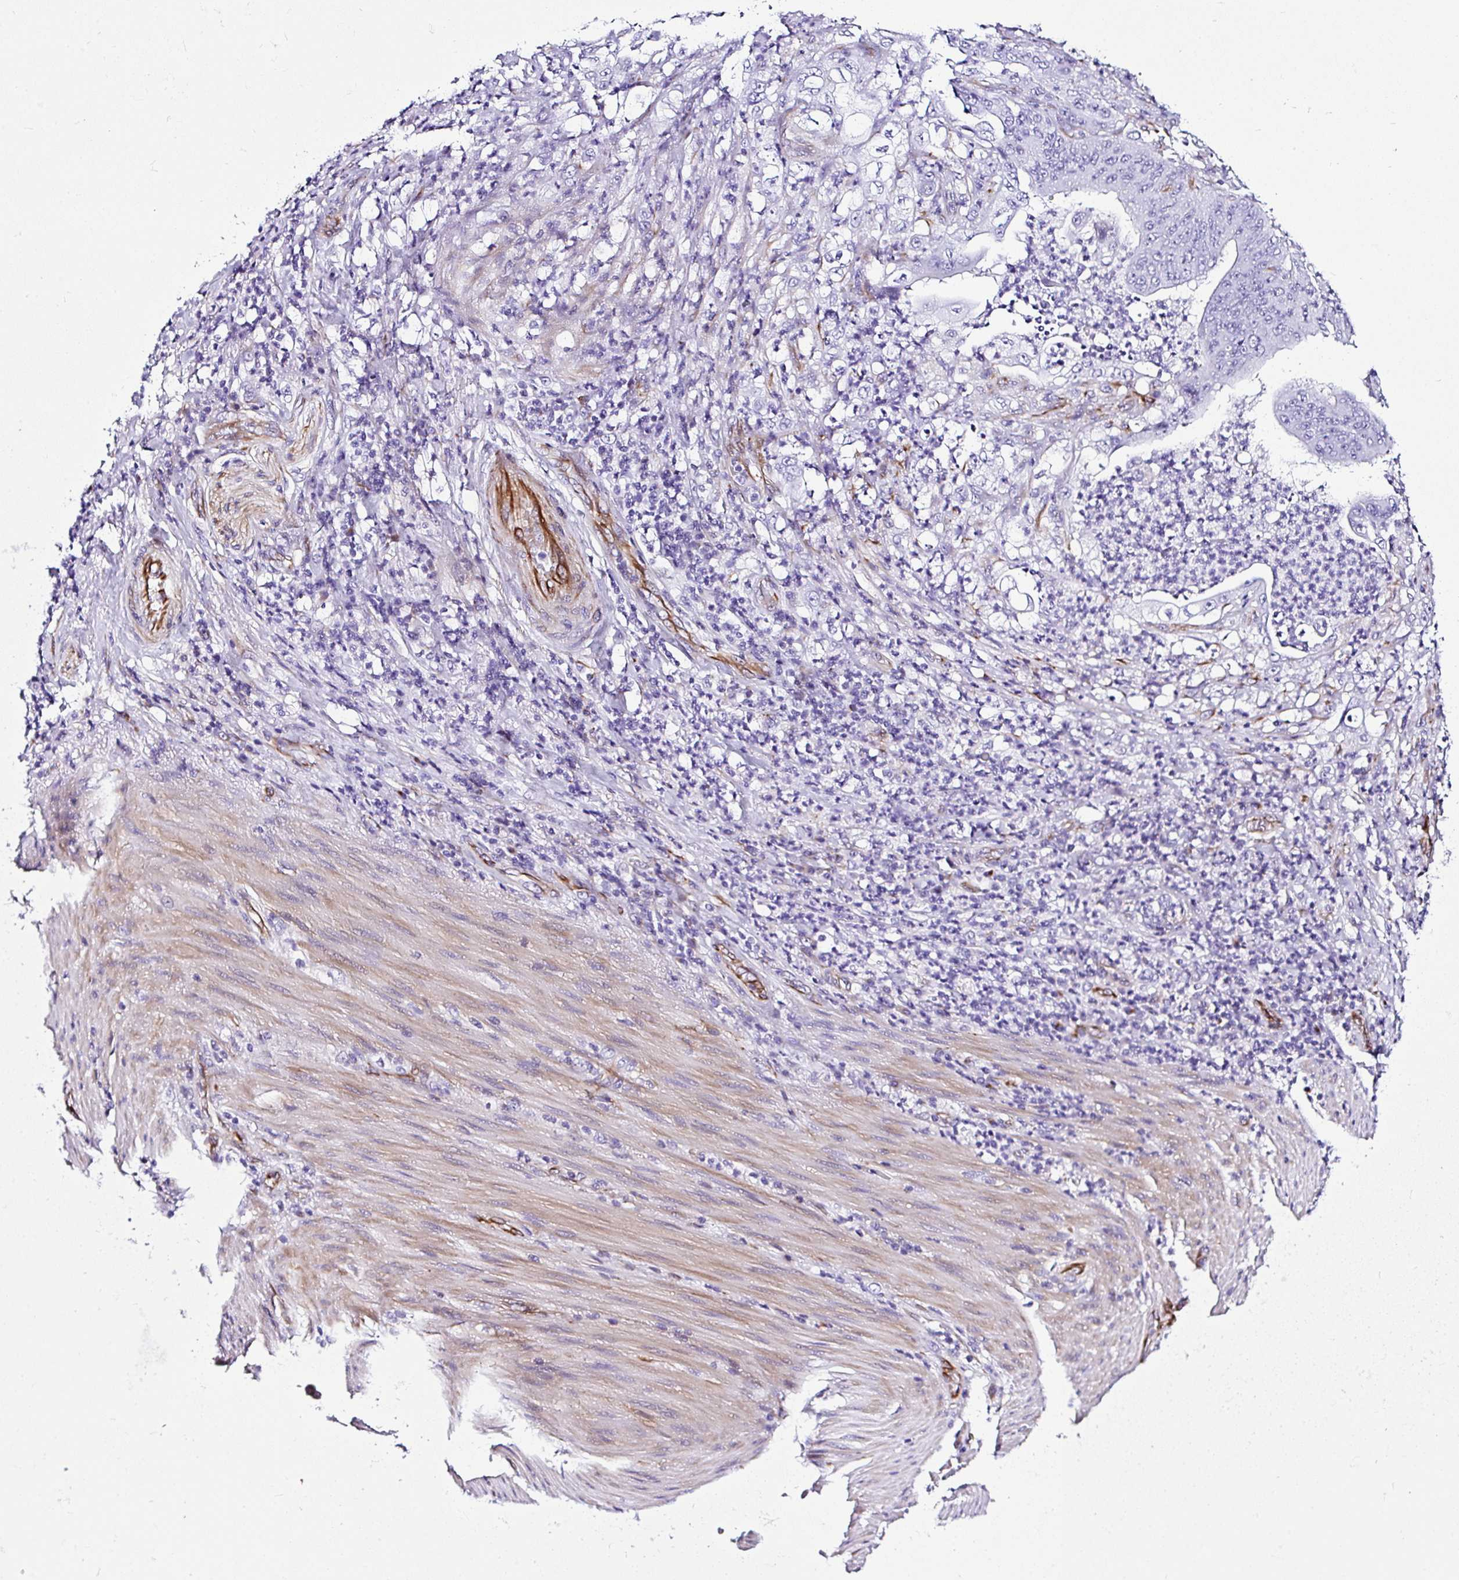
{"staining": {"intensity": "negative", "quantity": "none", "location": "none"}, "tissue": "stomach cancer", "cell_type": "Tumor cells", "image_type": "cancer", "snomed": [{"axis": "morphology", "description": "Adenocarcinoma, NOS"}, {"axis": "topography", "description": "Stomach"}], "caption": "There is no significant expression in tumor cells of stomach cancer (adenocarcinoma).", "gene": "DEPDC5", "patient": {"sex": "female", "age": 73}}